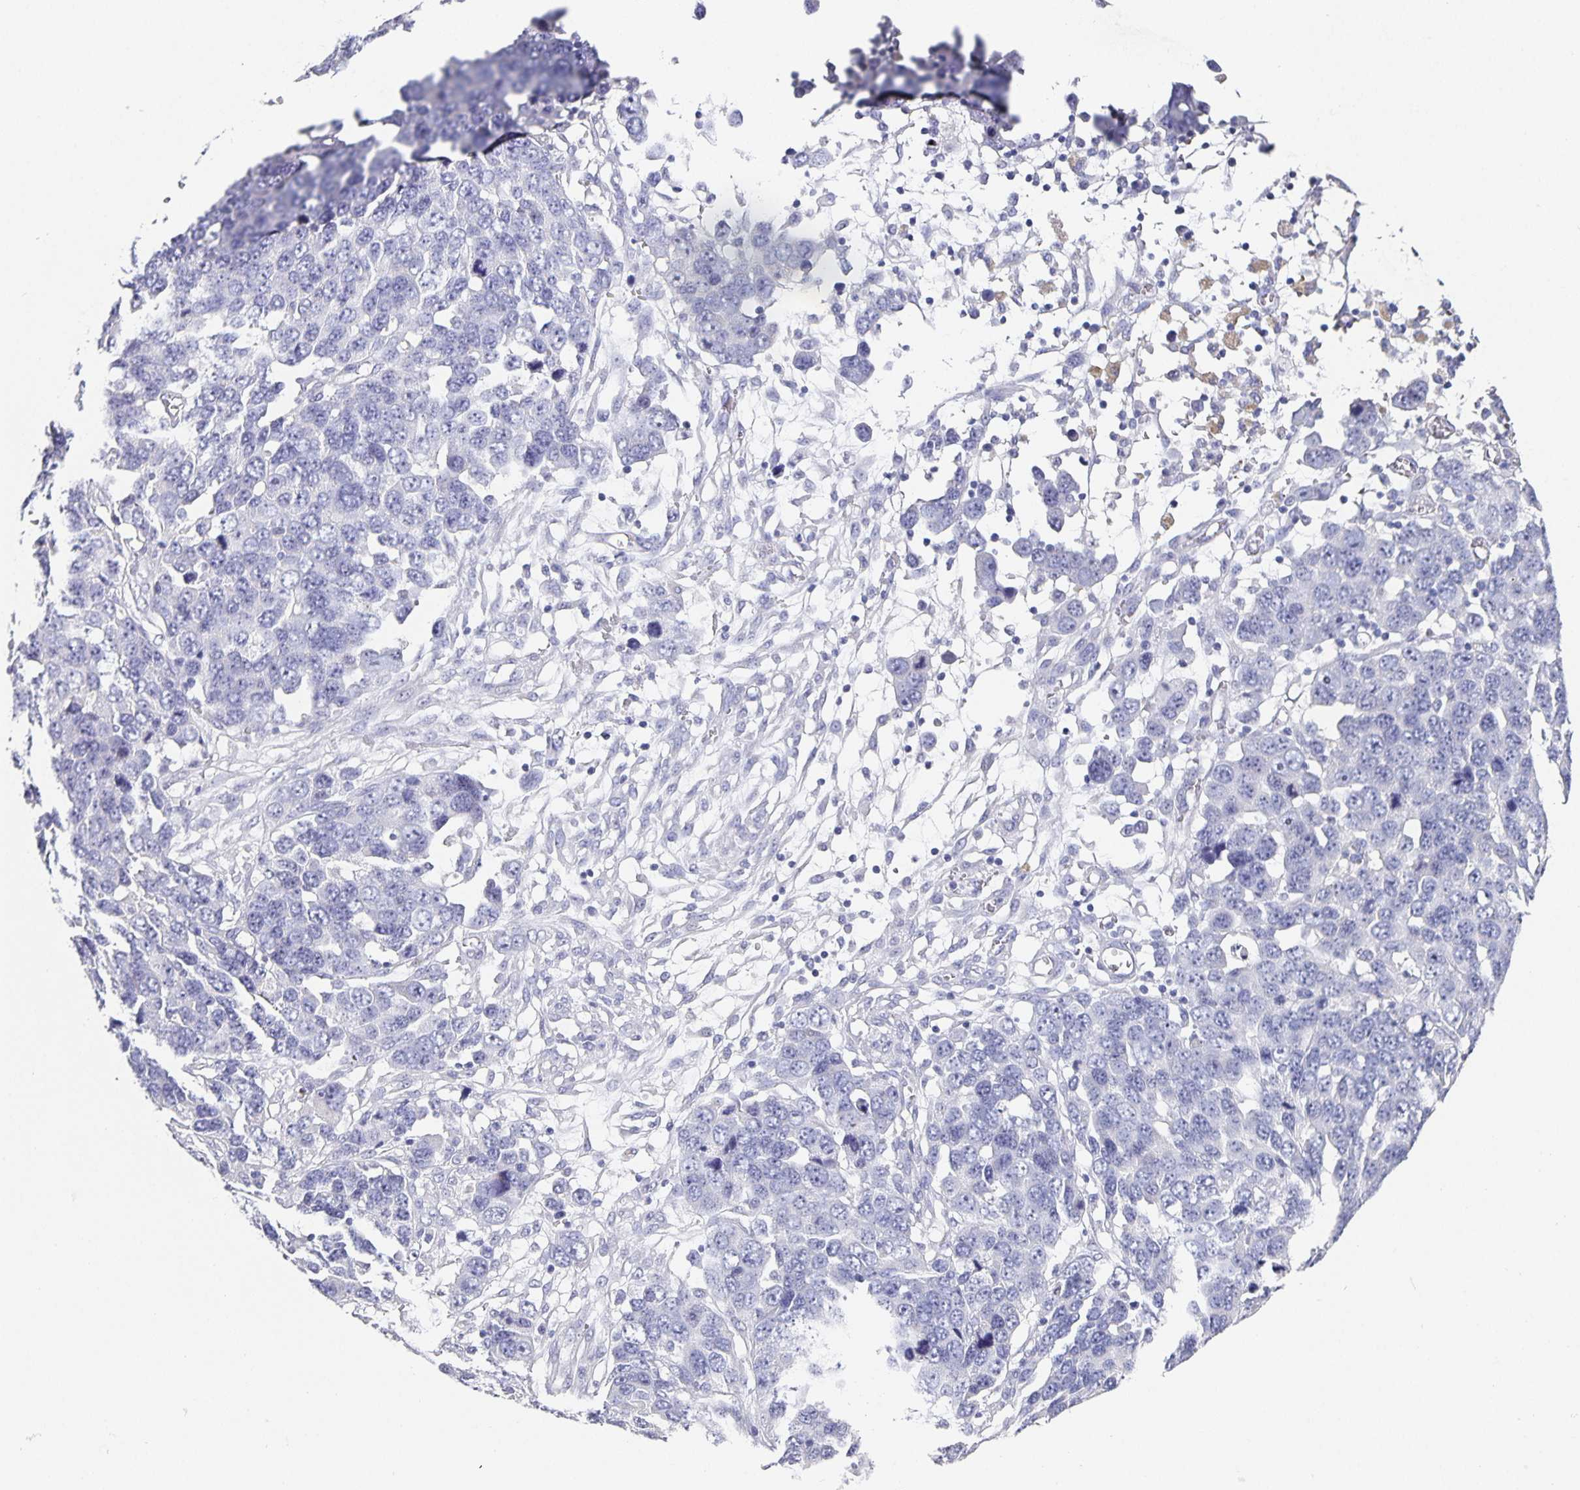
{"staining": {"intensity": "negative", "quantity": "none", "location": "none"}, "tissue": "ovarian cancer", "cell_type": "Tumor cells", "image_type": "cancer", "snomed": [{"axis": "morphology", "description": "Cystadenocarcinoma, serous, NOS"}, {"axis": "topography", "description": "Ovary"}], "caption": "DAB immunohistochemical staining of serous cystadenocarcinoma (ovarian) exhibits no significant staining in tumor cells. (Brightfield microscopy of DAB IHC at high magnification).", "gene": "CHGA", "patient": {"sex": "female", "age": 76}}